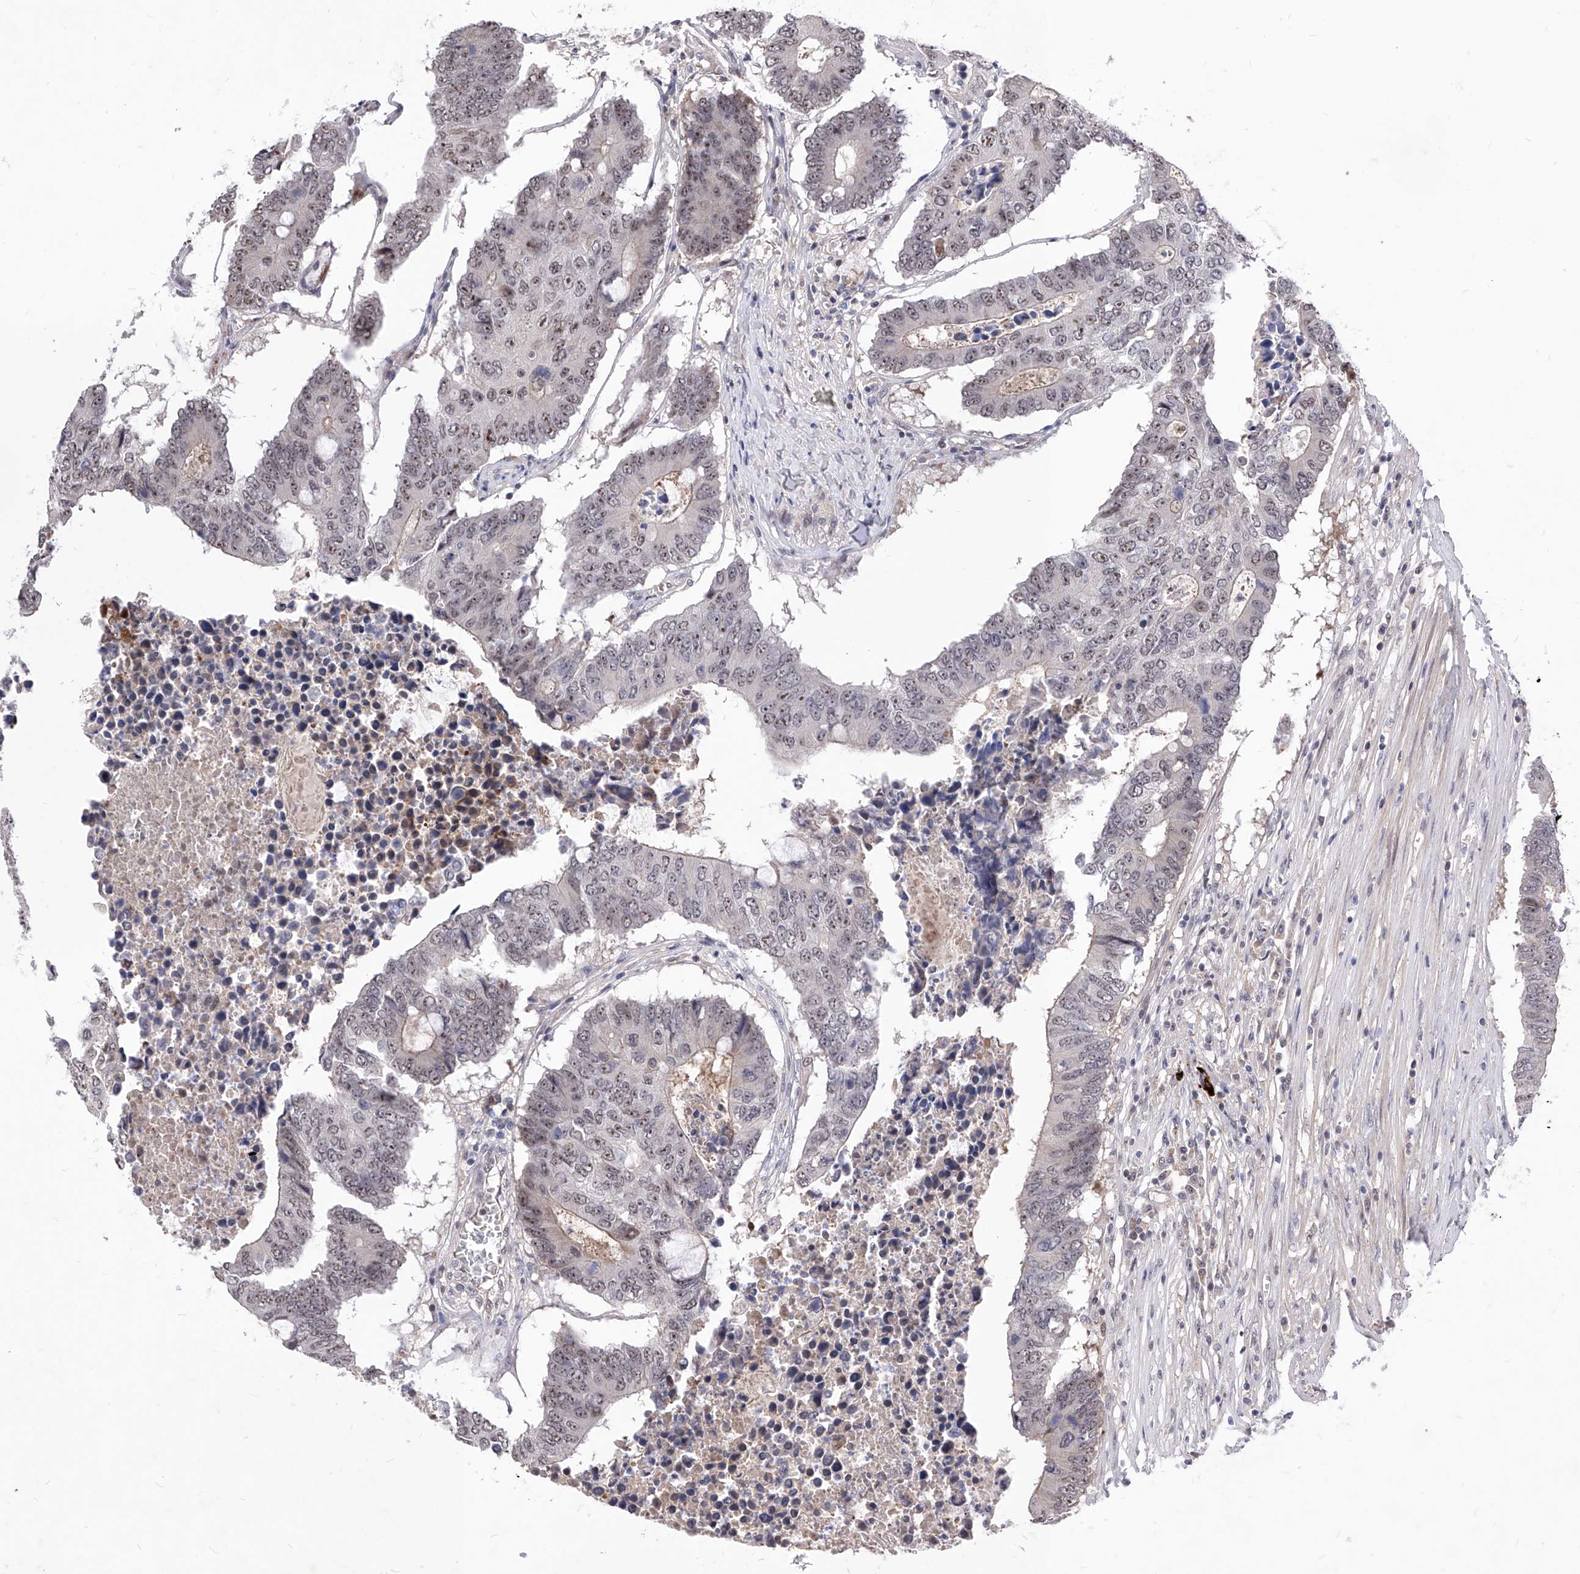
{"staining": {"intensity": "strong", "quantity": "<25%", "location": "nuclear"}, "tissue": "colorectal cancer", "cell_type": "Tumor cells", "image_type": "cancer", "snomed": [{"axis": "morphology", "description": "Adenocarcinoma, NOS"}, {"axis": "topography", "description": "Colon"}], "caption": "Protein expression analysis of human colorectal cancer (adenocarcinoma) reveals strong nuclear positivity in approximately <25% of tumor cells.", "gene": "LGR4", "patient": {"sex": "male", "age": 87}}